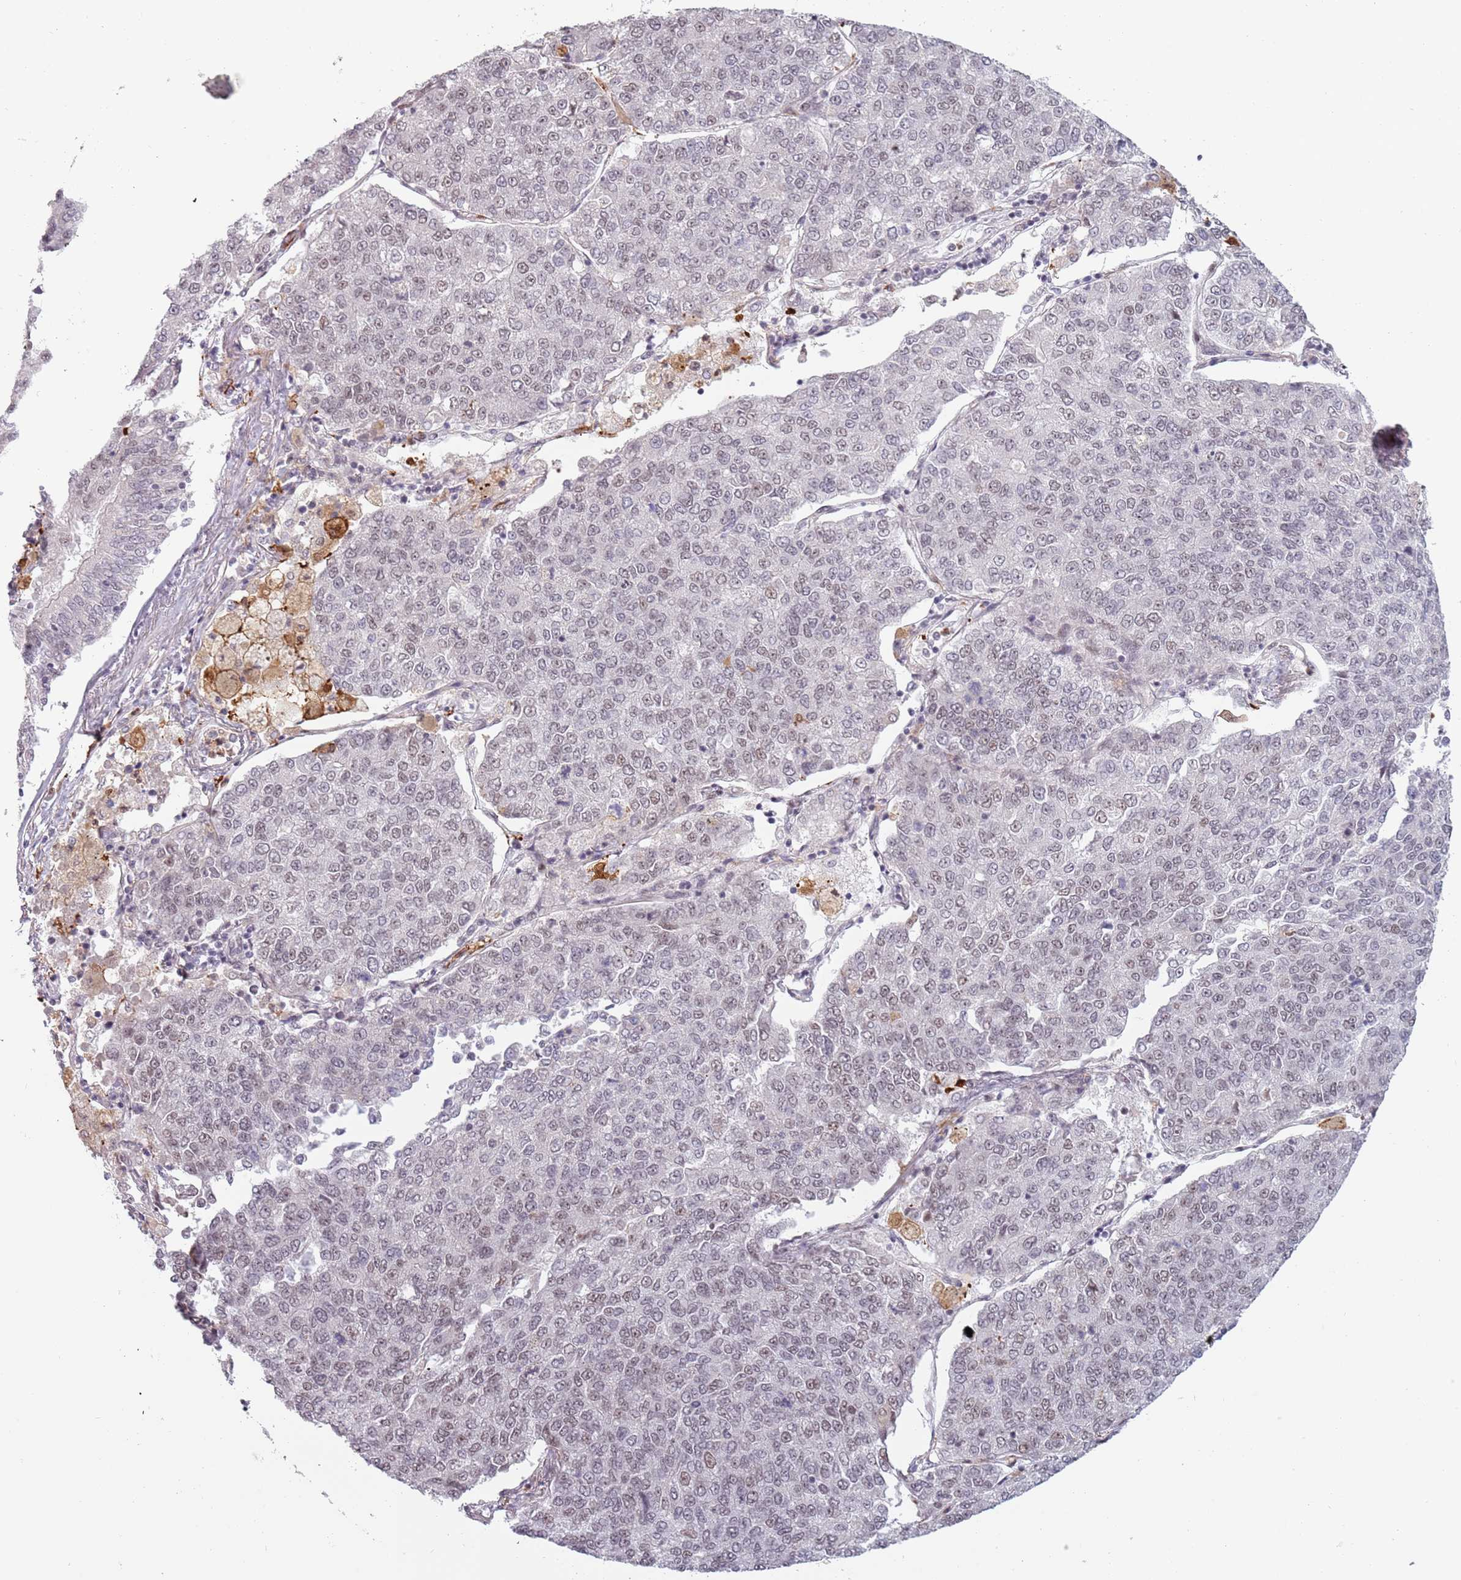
{"staining": {"intensity": "moderate", "quantity": "25%-75%", "location": "nuclear"}, "tissue": "lung cancer", "cell_type": "Tumor cells", "image_type": "cancer", "snomed": [{"axis": "morphology", "description": "Squamous cell carcinoma, NOS"}, {"axis": "topography", "description": "Lung"}], "caption": "Lung cancer (squamous cell carcinoma) was stained to show a protein in brown. There is medium levels of moderate nuclear staining in about 25%-75% of tumor cells. (Brightfield microscopy of DAB IHC at high magnification).", "gene": "REXO4", "patient": {"sex": "female", "age": 70}}